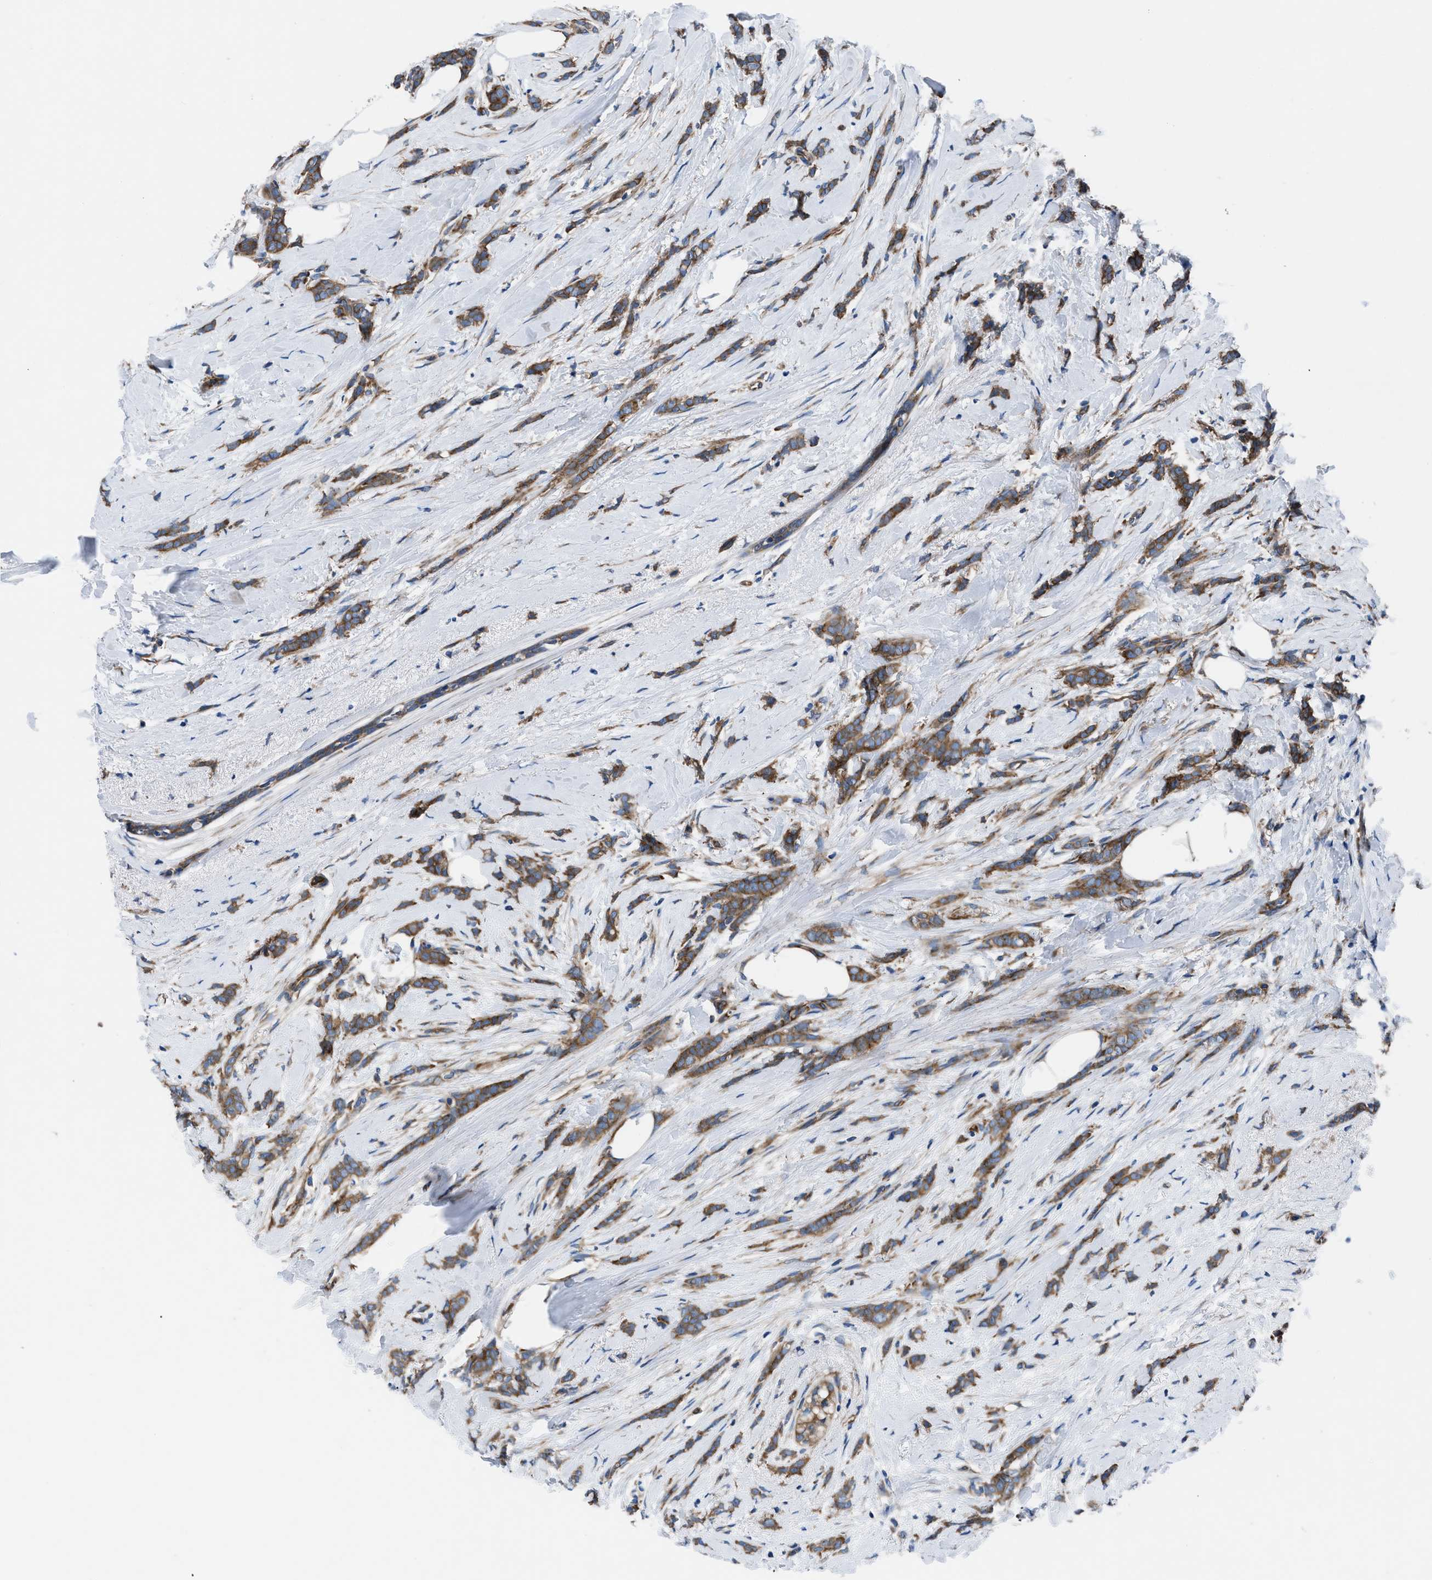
{"staining": {"intensity": "strong", "quantity": ">75%", "location": "cytoplasmic/membranous"}, "tissue": "breast cancer", "cell_type": "Tumor cells", "image_type": "cancer", "snomed": [{"axis": "morphology", "description": "Lobular carcinoma, in situ"}, {"axis": "morphology", "description": "Lobular carcinoma"}, {"axis": "topography", "description": "Breast"}], "caption": "A photomicrograph of breast lobular carcinoma in situ stained for a protein exhibits strong cytoplasmic/membranous brown staining in tumor cells.", "gene": "TRIP4", "patient": {"sex": "female", "age": 41}}